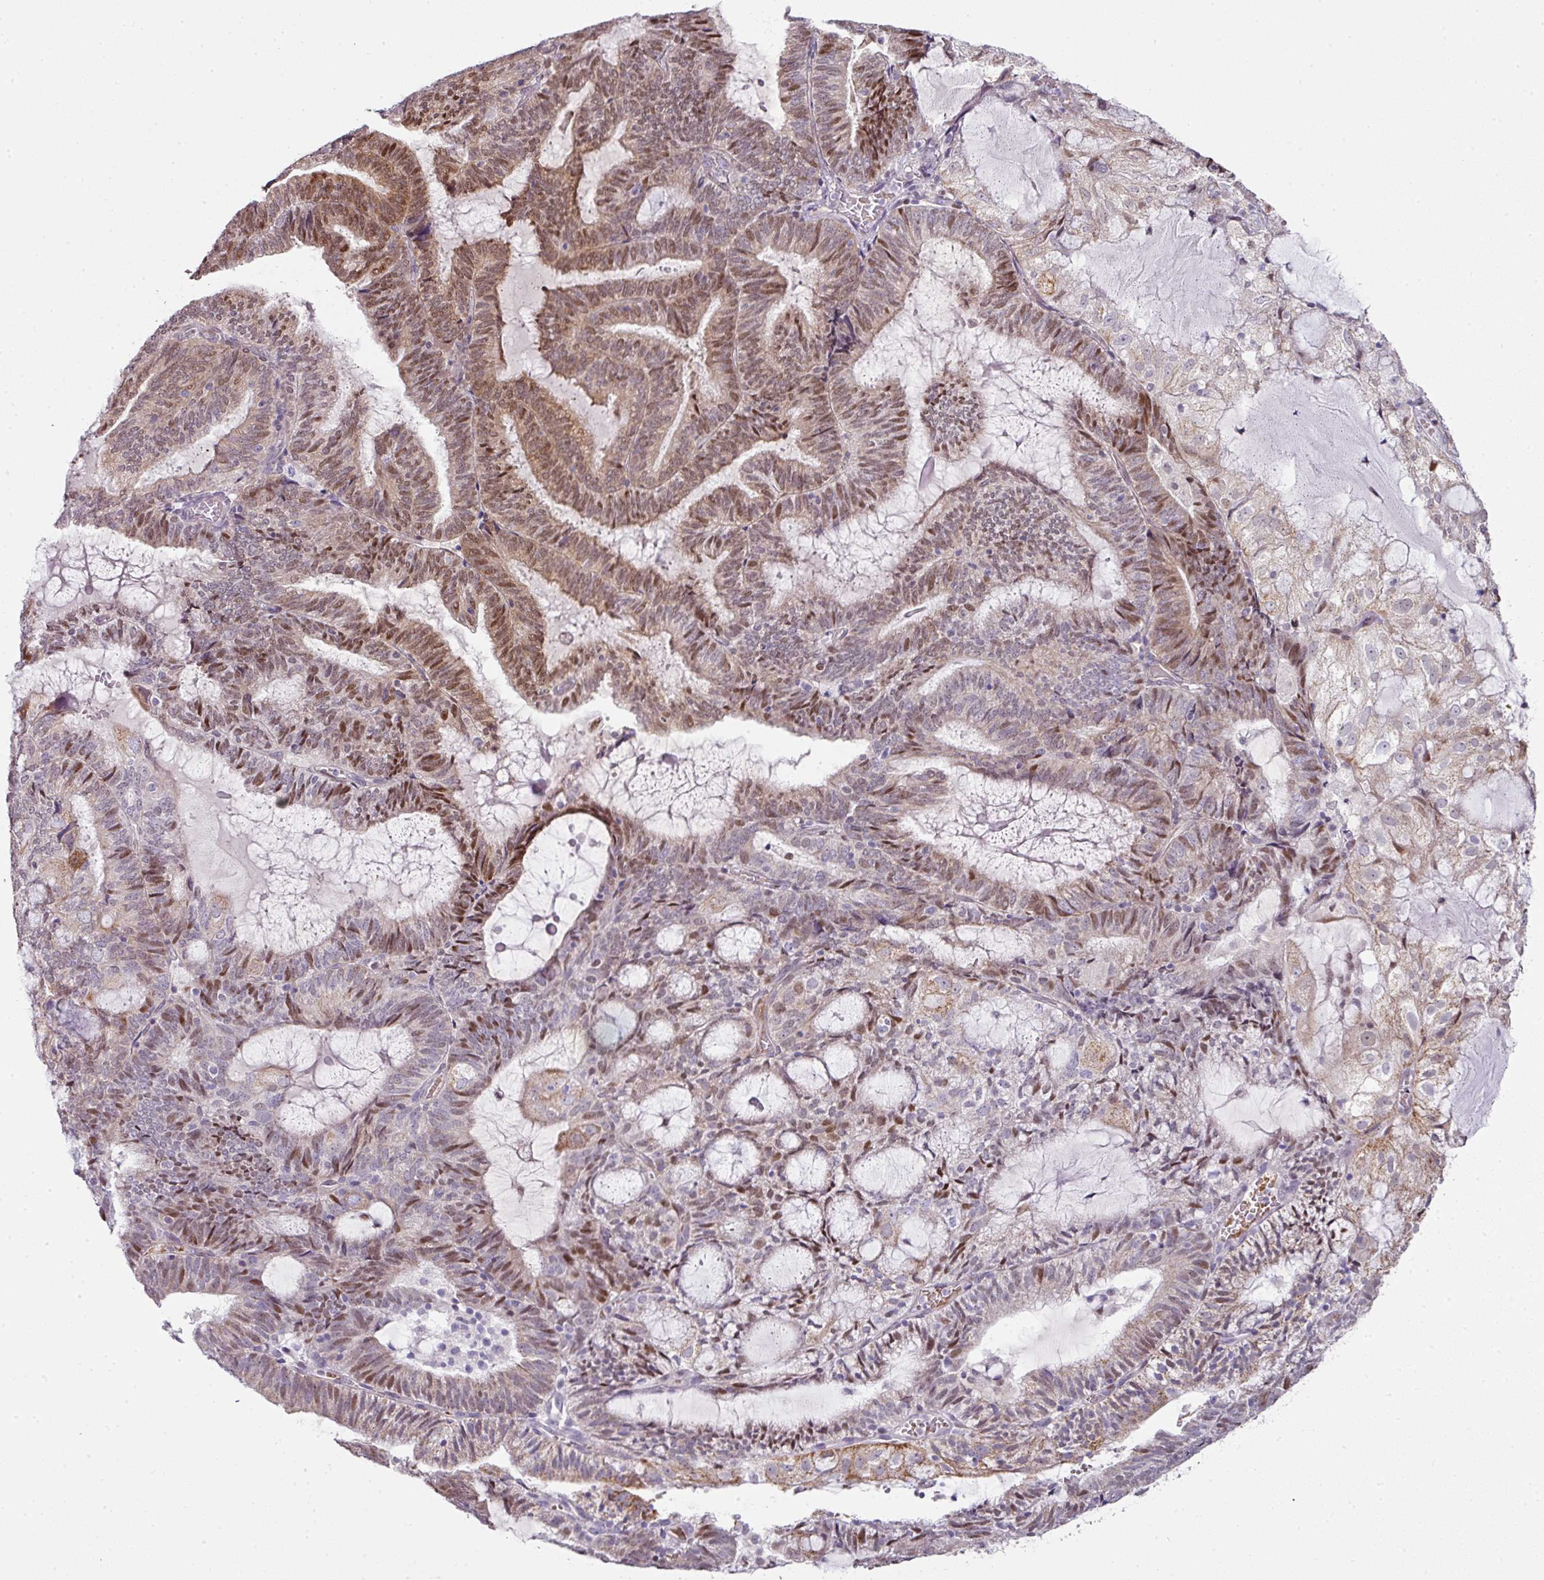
{"staining": {"intensity": "moderate", "quantity": "25%-75%", "location": "cytoplasmic/membranous,nuclear"}, "tissue": "endometrial cancer", "cell_type": "Tumor cells", "image_type": "cancer", "snomed": [{"axis": "morphology", "description": "Adenocarcinoma, NOS"}, {"axis": "topography", "description": "Endometrium"}], "caption": "Protein staining of adenocarcinoma (endometrial) tissue reveals moderate cytoplasmic/membranous and nuclear positivity in approximately 25%-75% of tumor cells. (brown staining indicates protein expression, while blue staining denotes nuclei).", "gene": "ANKRD18A", "patient": {"sex": "female", "age": 81}}